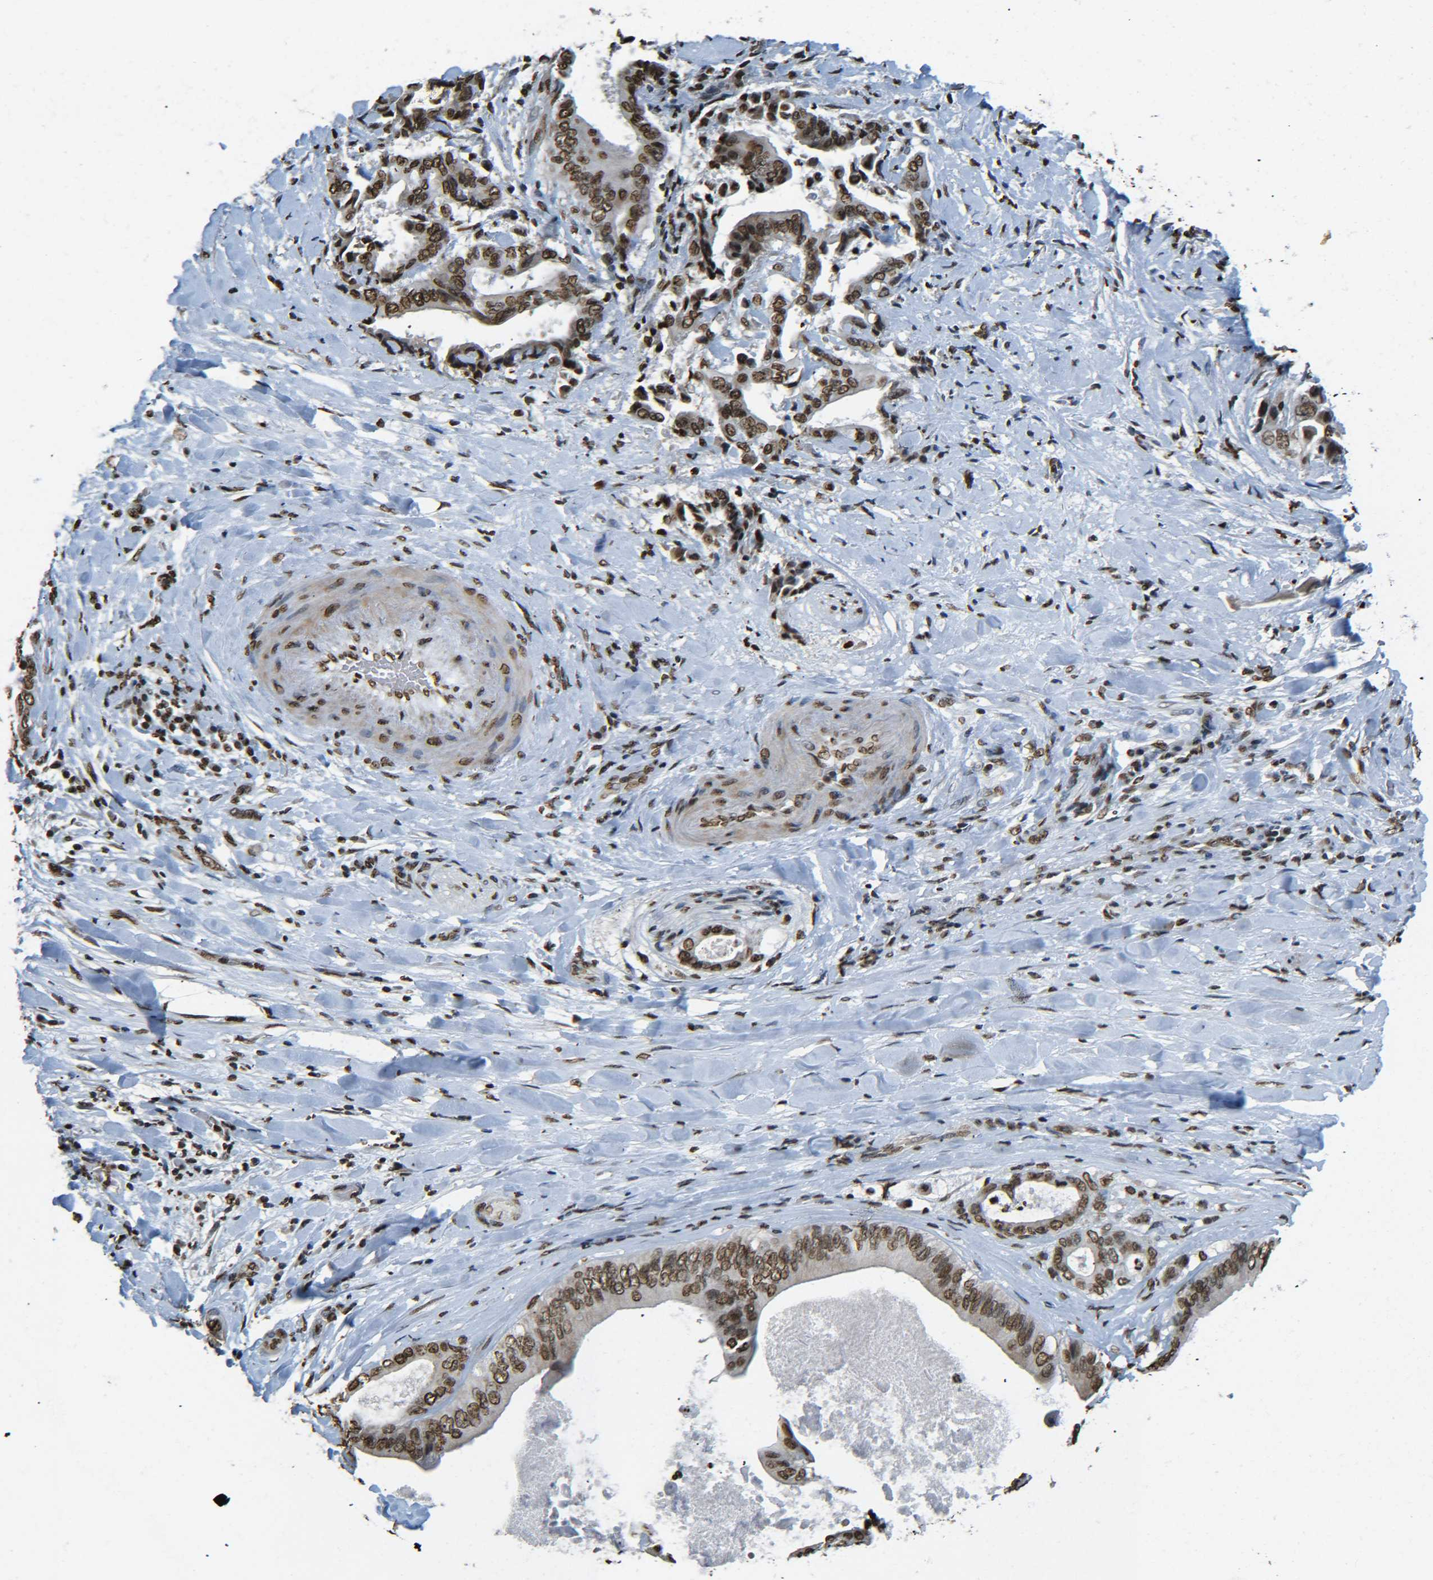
{"staining": {"intensity": "strong", "quantity": ">75%", "location": "nuclear"}, "tissue": "liver cancer", "cell_type": "Tumor cells", "image_type": "cancer", "snomed": [{"axis": "morphology", "description": "Cholangiocarcinoma"}, {"axis": "topography", "description": "Liver"}], "caption": "Strong nuclear positivity is identified in approximately >75% of tumor cells in cholangiocarcinoma (liver).", "gene": "H4C16", "patient": {"sex": "male", "age": 58}}